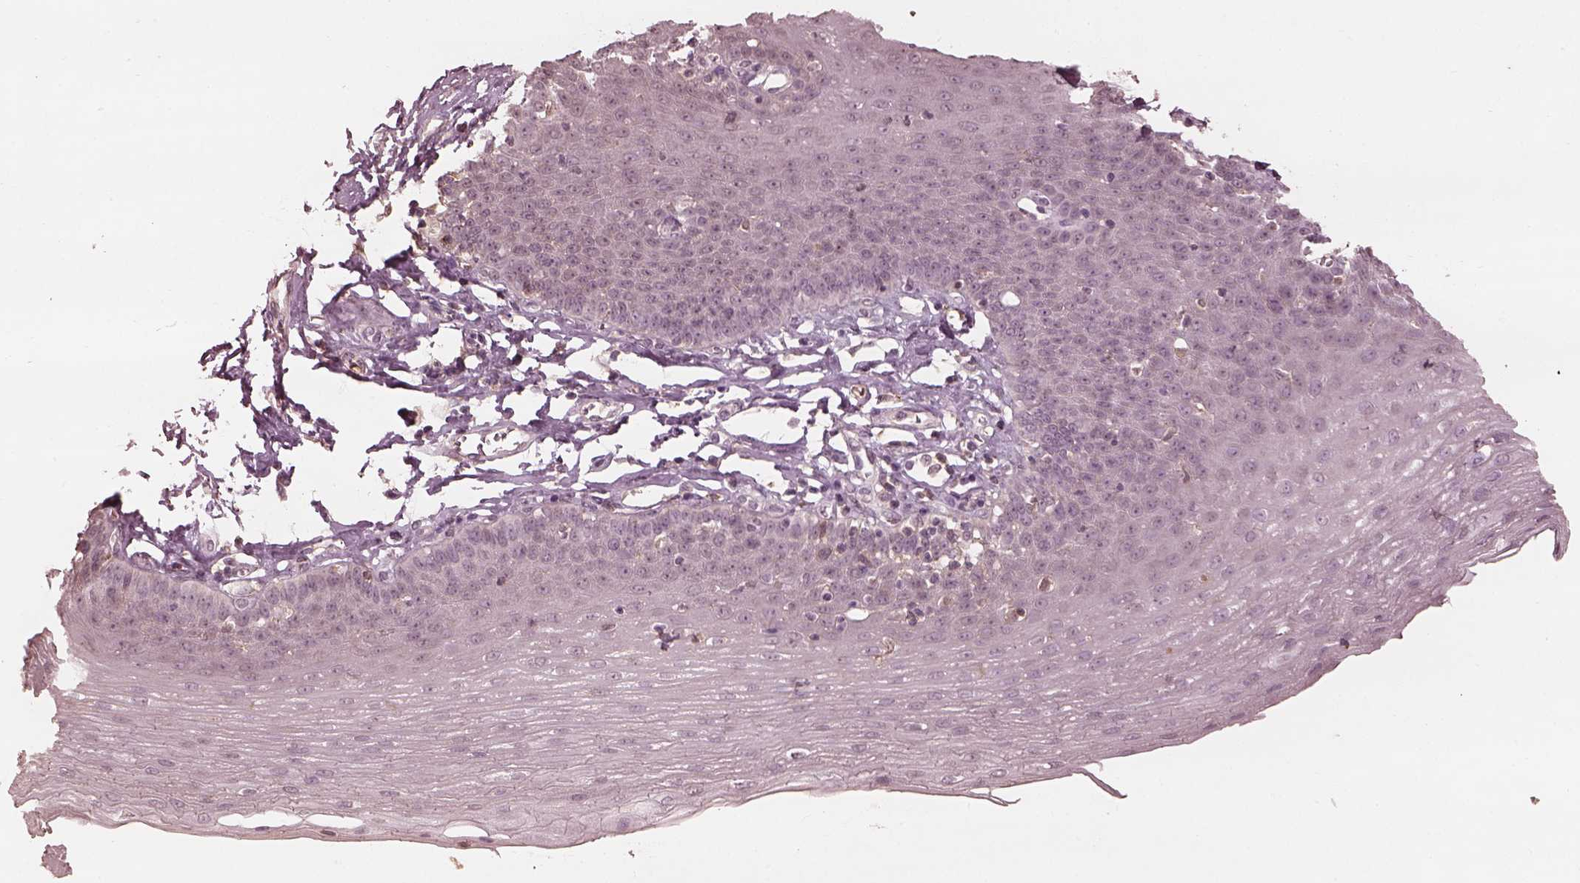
{"staining": {"intensity": "negative", "quantity": "none", "location": "none"}, "tissue": "esophagus", "cell_type": "Squamous epithelial cells", "image_type": "normal", "snomed": [{"axis": "morphology", "description": "Normal tissue, NOS"}, {"axis": "topography", "description": "Esophagus"}], "caption": "Immunohistochemical staining of normal human esophagus reveals no significant staining in squamous epithelial cells.", "gene": "CALR3", "patient": {"sex": "female", "age": 81}}